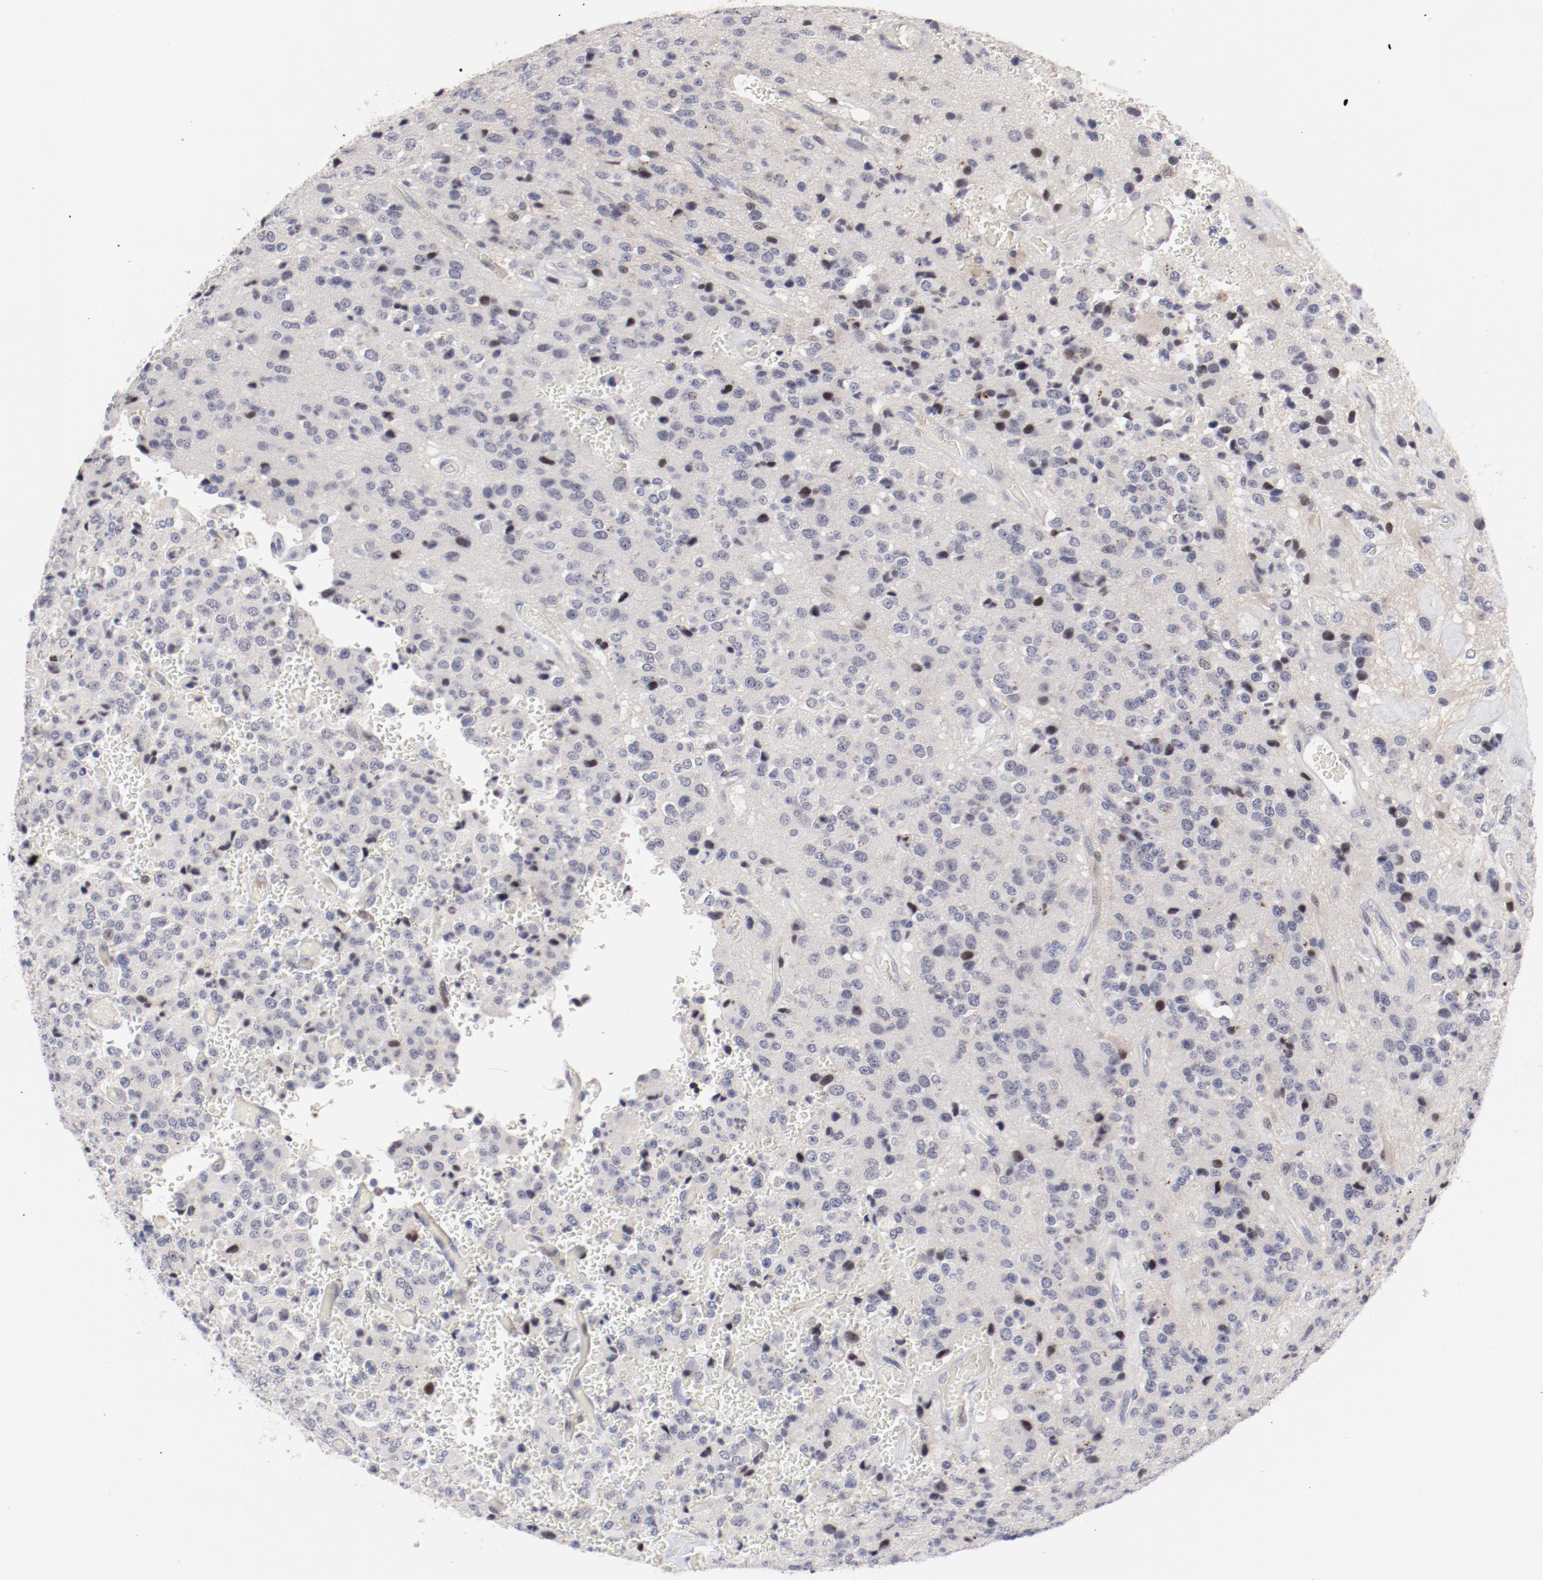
{"staining": {"intensity": "moderate", "quantity": "<25%", "location": "nuclear"}, "tissue": "glioma", "cell_type": "Tumor cells", "image_type": "cancer", "snomed": [{"axis": "morphology", "description": "Glioma, malignant, High grade"}, {"axis": "topography", "description": "pancreas cauda"}], "caption": "Tumor cells reveal low levels of moderate nuclear positivity in about <25% of cells in human malignant high-grade glioma.", "gene": "FSCB", "patient": {"sex": "male", "age": 60}}